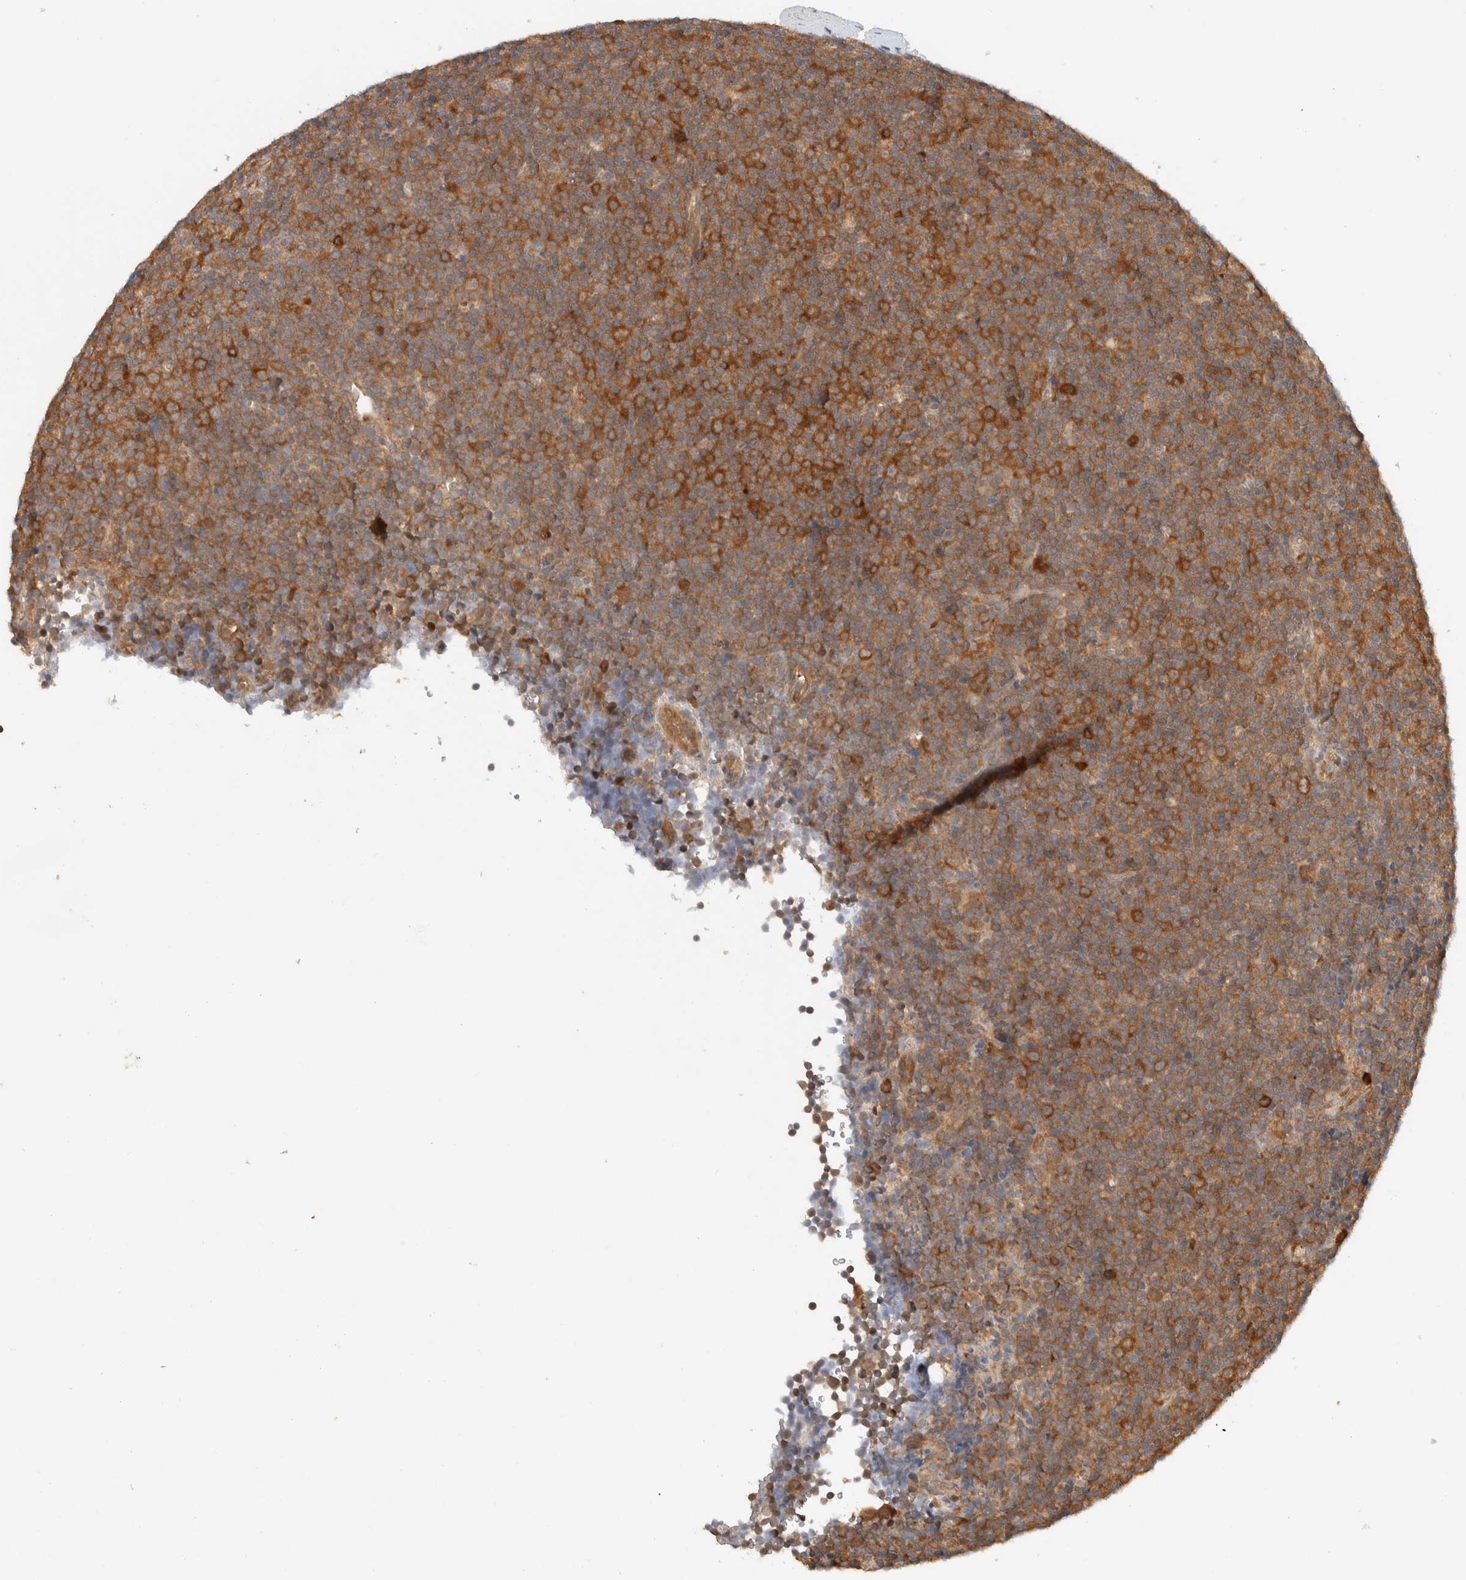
{"staining": {"intensity": "strong", "quantity": ">75%", "location": "cytoplasmic/membranous"}, "tissue": "lymphoma", "cell_type": "Tumor cells", "image_type": "cancer", "snomed": [{"axis": "morphology", "description": "Malignant lymphoma, non-Hodgkin's type, Low grade"}, {"axis": "topography", "description": "Lymph node"}], "caption": "Tumor cells display high levels of strong cytoplasmic/membranous positivity in about >75% of cells in human lymphoma.", "gene": "ADSS2", "patient": {"sex": "female", "age": 67}}